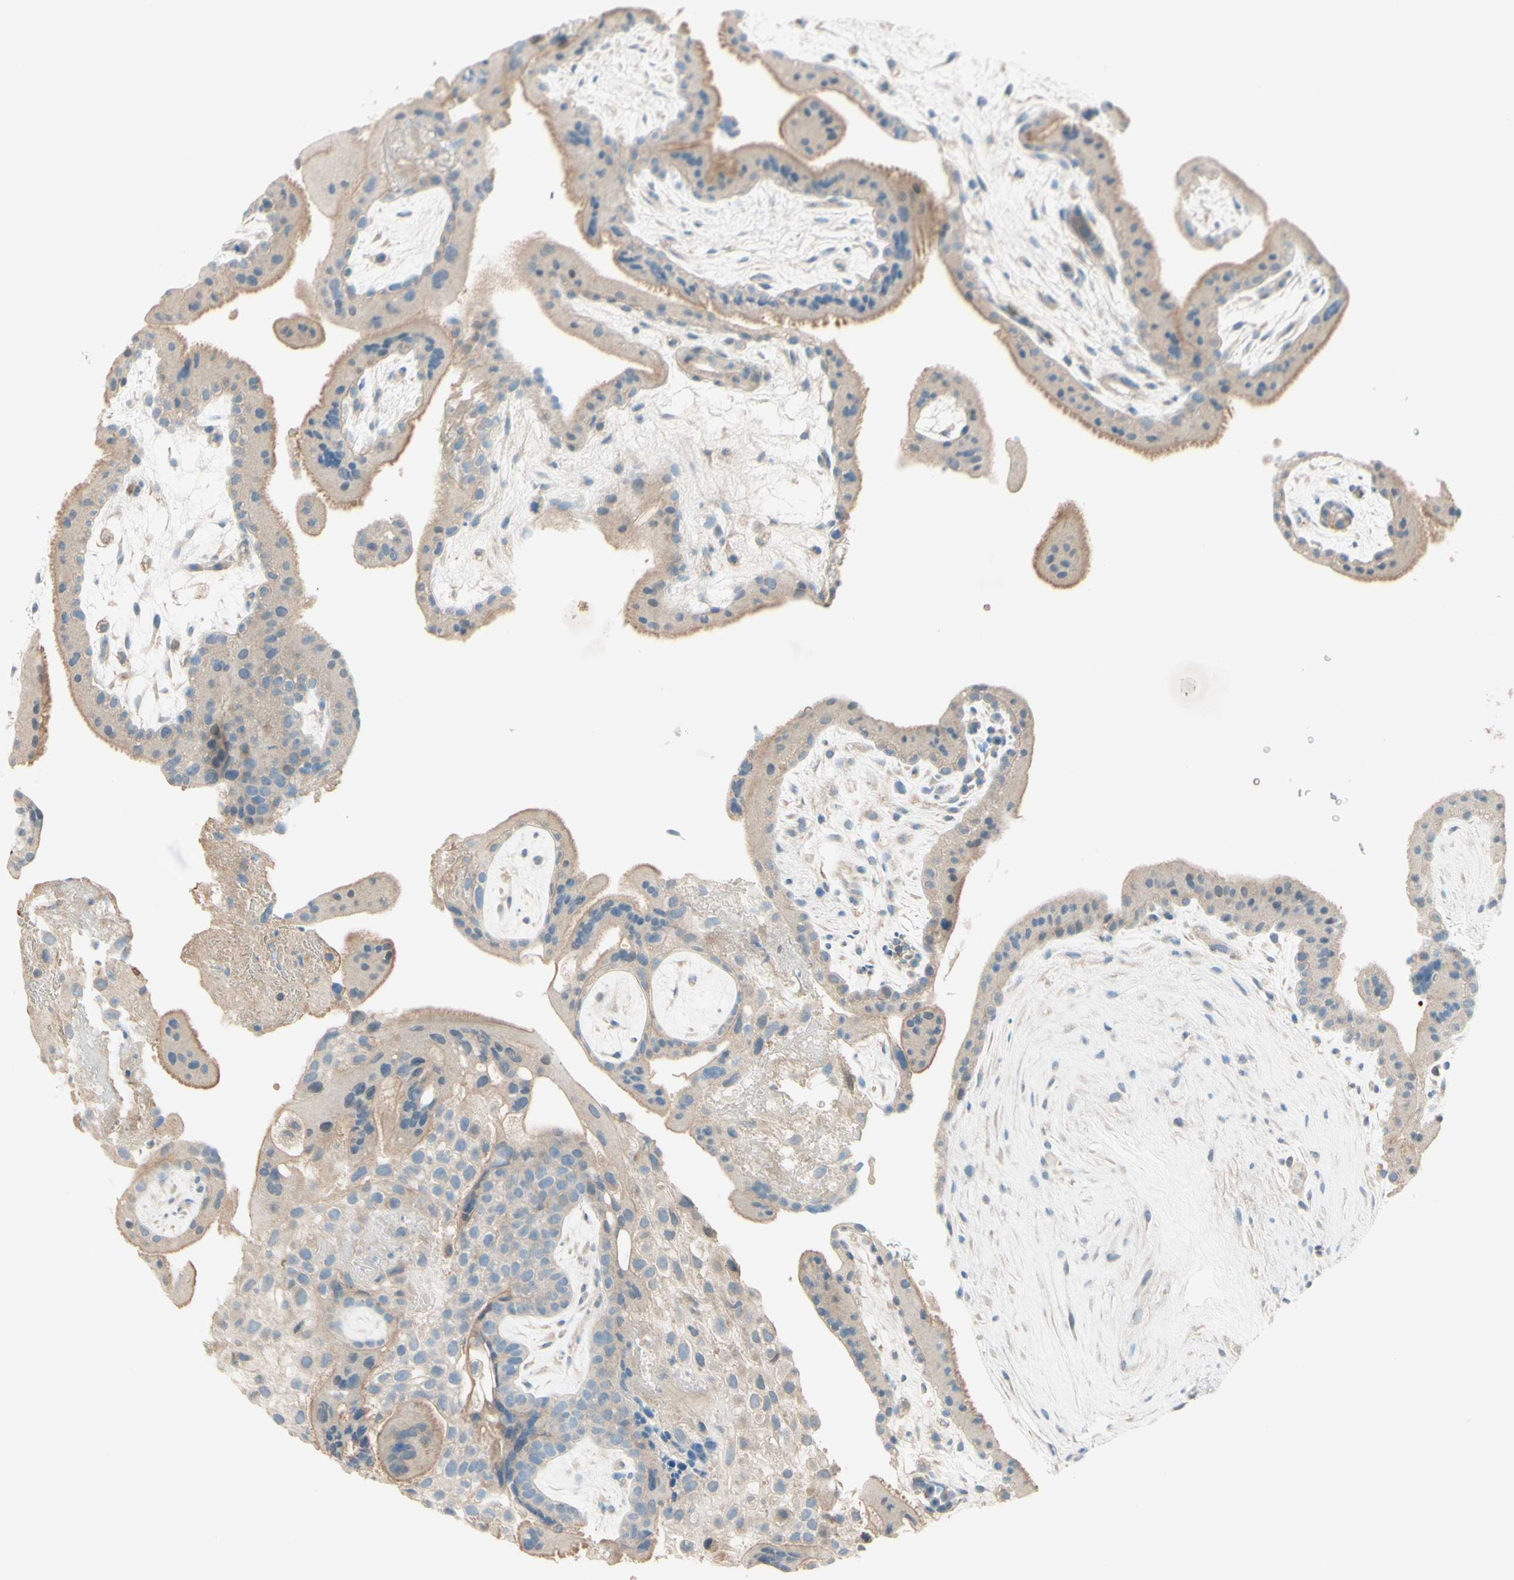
{"staining": {"intensity": "moderate", "quantity": ">75%", "location": "cytoplasmic/membranous"}, "tissue": "placenta", "cell_type": "Decidual cells", "image_type": "normal", "snomed": [{"axis": "morphology", "description": "Normal tissue, NOS"}, {"axis": "topography", "description": "Placenta"}], "caption": "Immunohistochemical staining of unremarkable human placenta reveals >75% levels of moderate cytoplasmic/membranous protein expression in about >75% of decidual cells.", "gene": "IL2", "patient": {"sex": "female", "age": 19}}